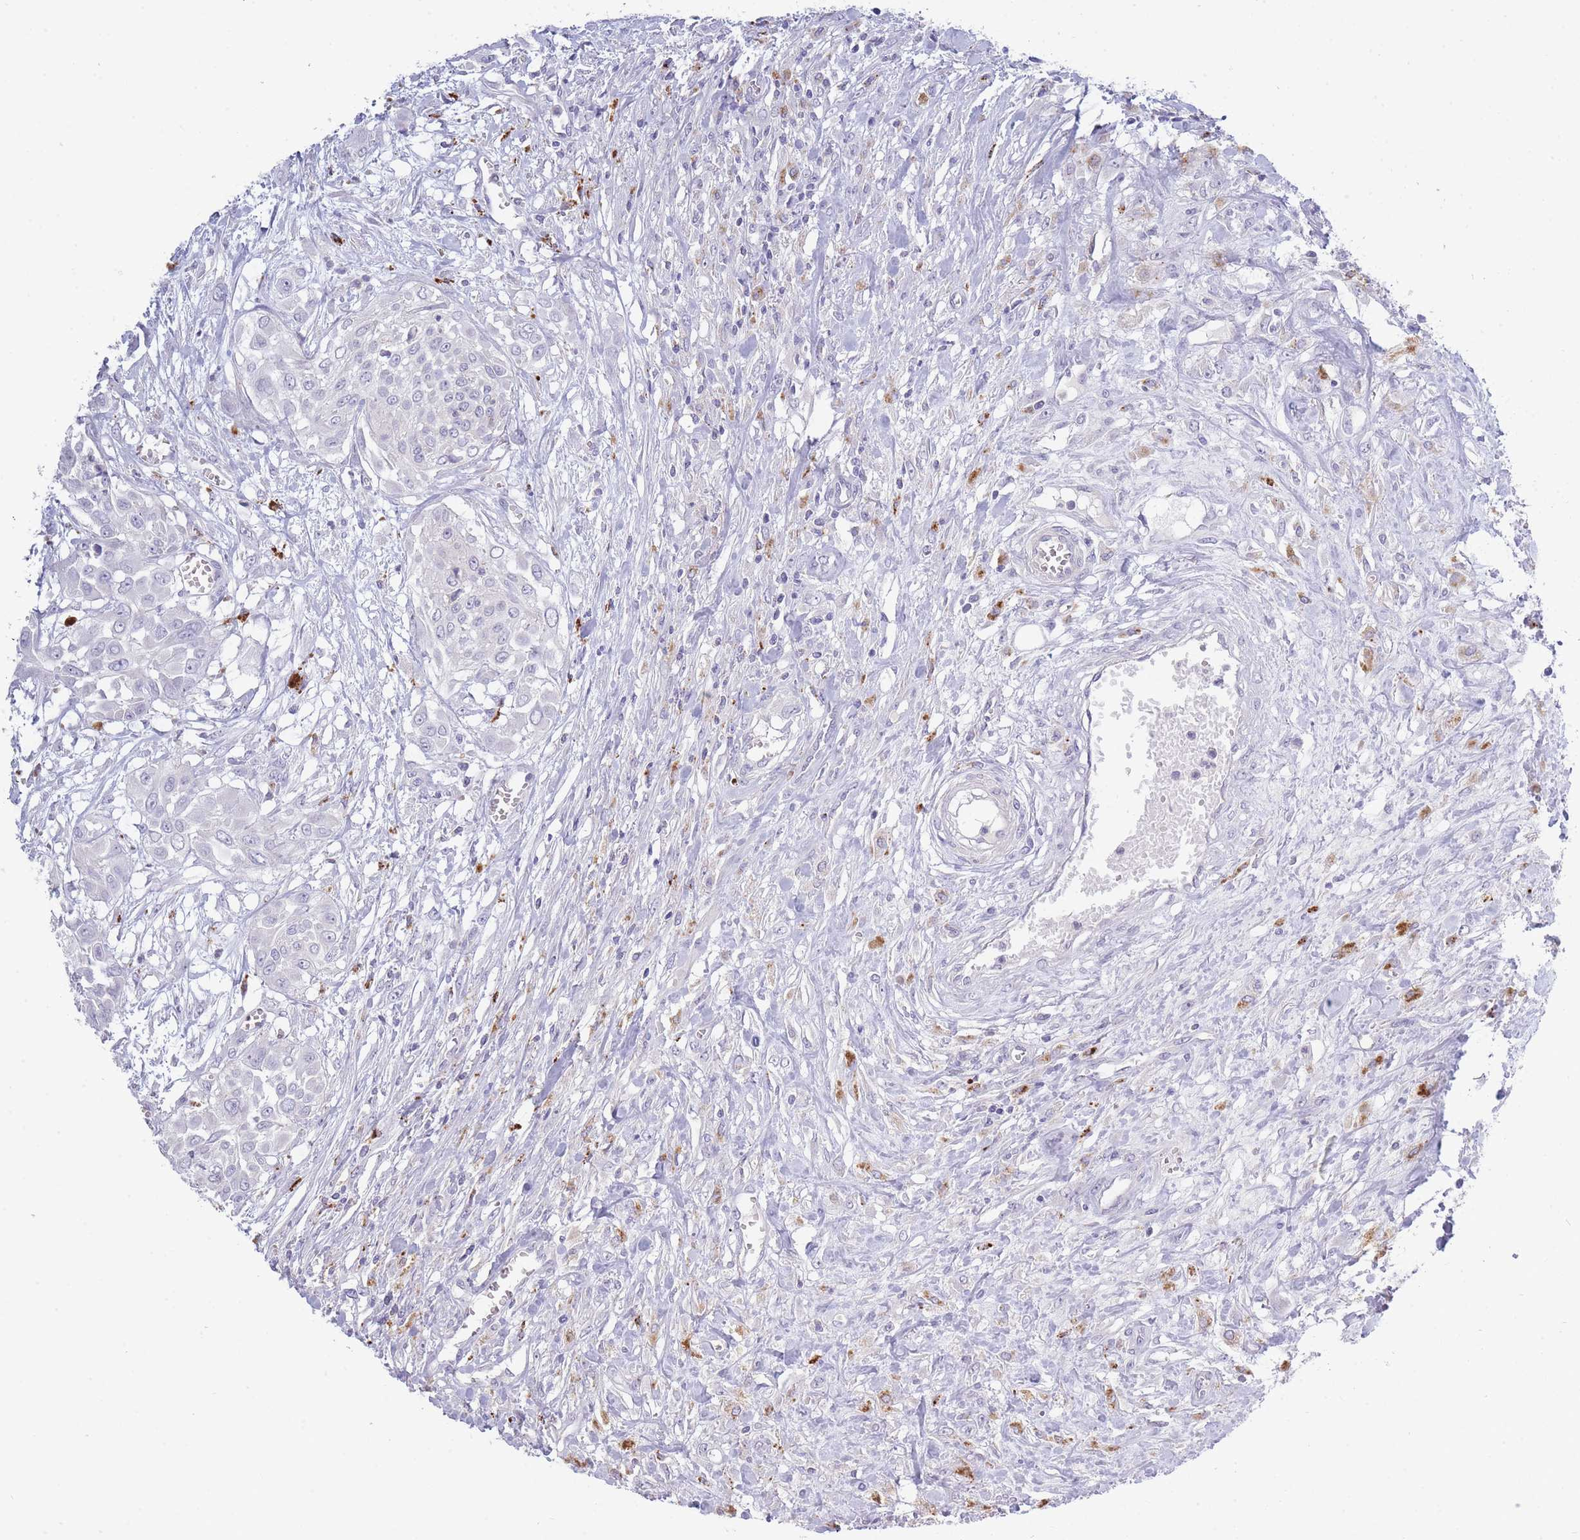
{"staining": {"intensity": "negative", "quantity": "none", "location": "none"}, "tissue": "urothelial cancer", "cell_type": "Tumor cells", "image_type": "cancer", "snomed": [{"axis": "morphology", "description": "Urothelial carcinoma, High grade"}, {"axis": "topography", "description": "Urinary bladder"}], "caption": "Immunohistochemical staining of human high-grade urothelial carcinoma exhibits no significant positivity in tumor cells. (DAB immunohistochemistry visualized using brightfield microscopy, high magnification).", "gene": "TRIM61", "patient": {"sex": "male", "age": 57}}